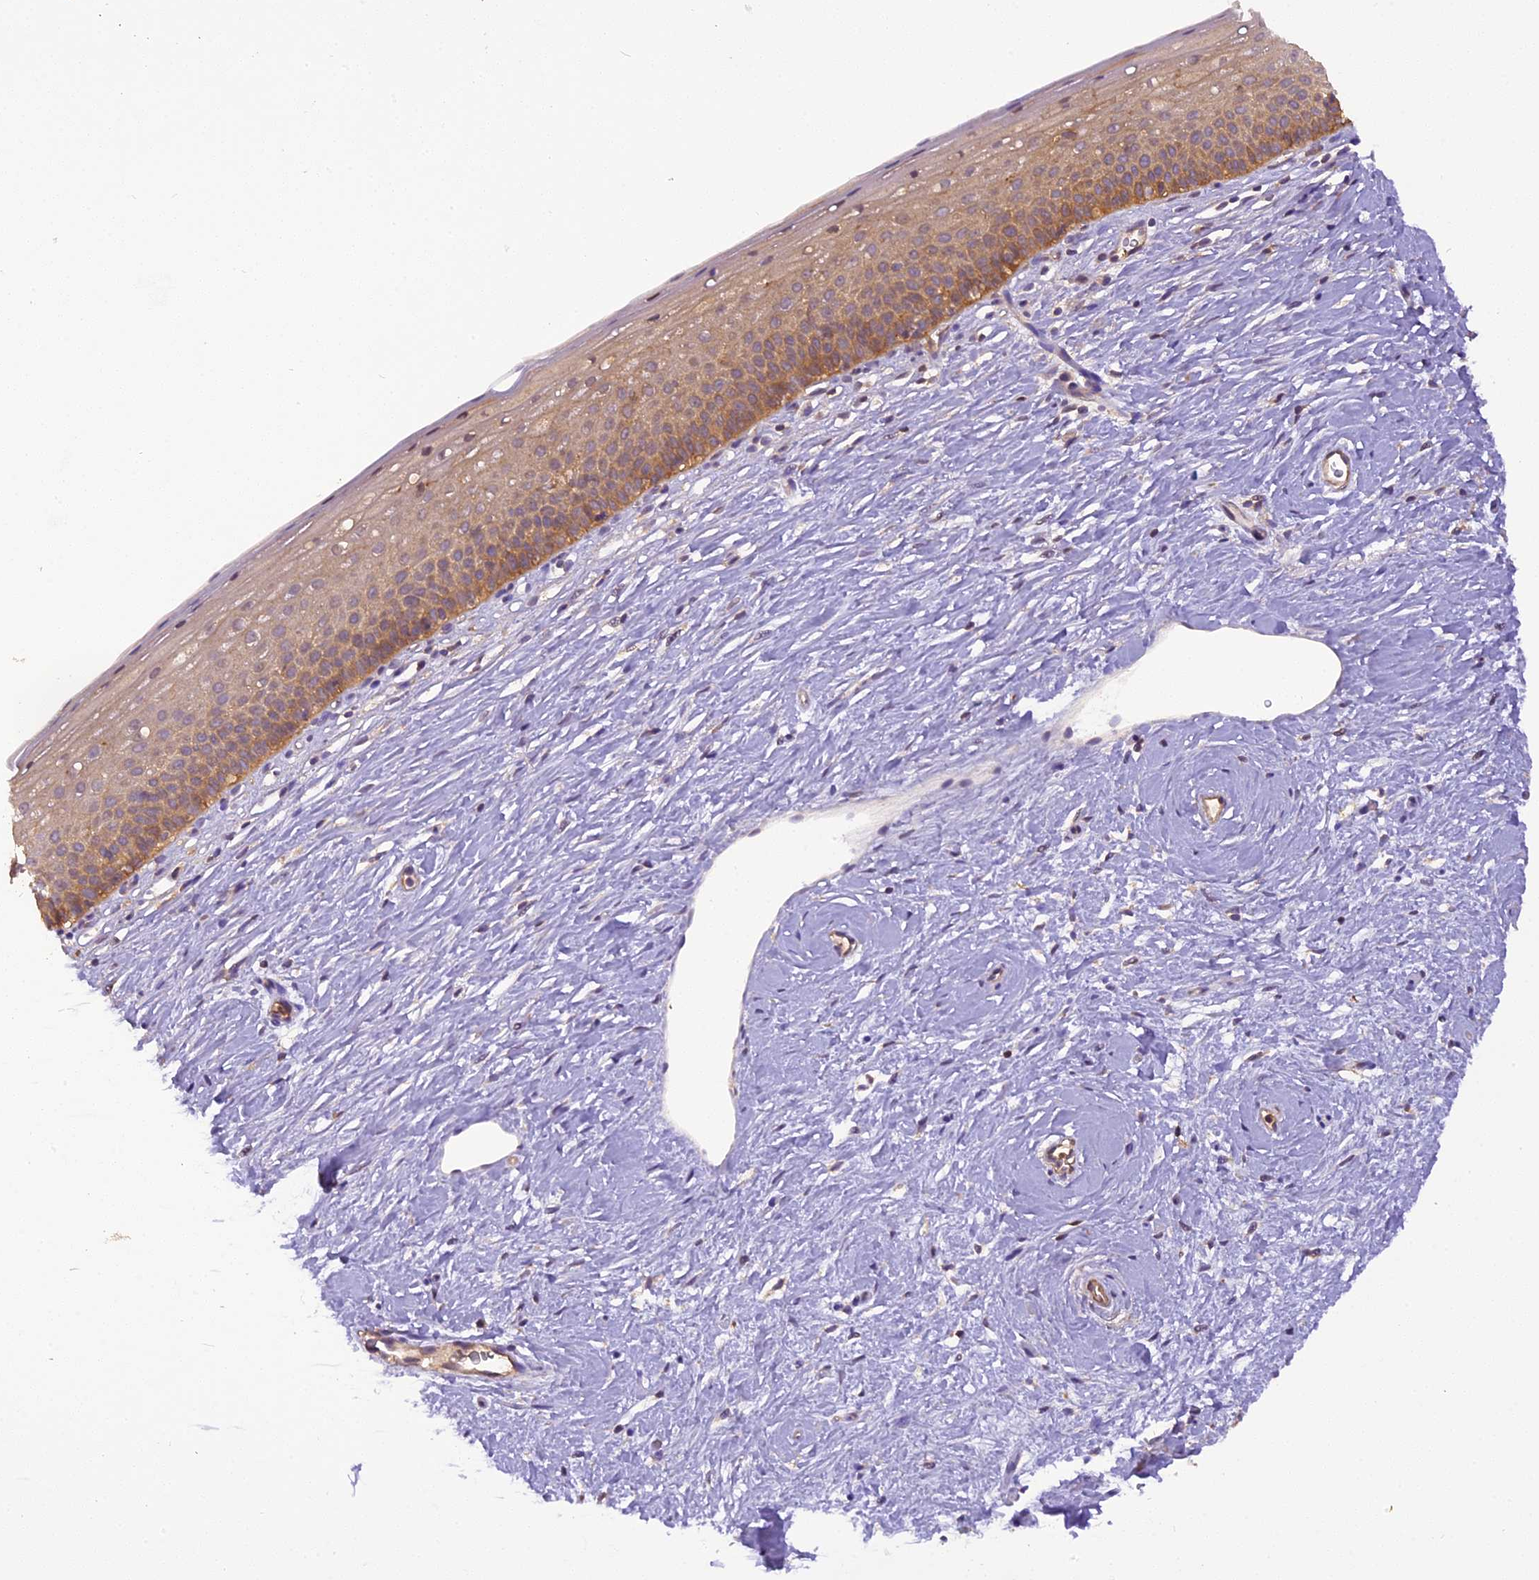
{"staining": {"intensity": "moderate", "quantity": ">75%", "location": "cytoplasmic/membranous"}, "tissue": "cervix", "cell_type": "Glandular cells", "image_type": "normal", "snomed": [{"axis": "morphology", "description": "Normal tissue, NOS"}, {"axis": "topography", "description": "Cervix"}], "caption": "The image displays immunohistochemical staining of benign cervix. There is moderate cytoplasmic/membranous expression is appreciated in about >75% of glandular cells.", "gene": "STOML1", "patient": {"sex": "female", "age": 57}}